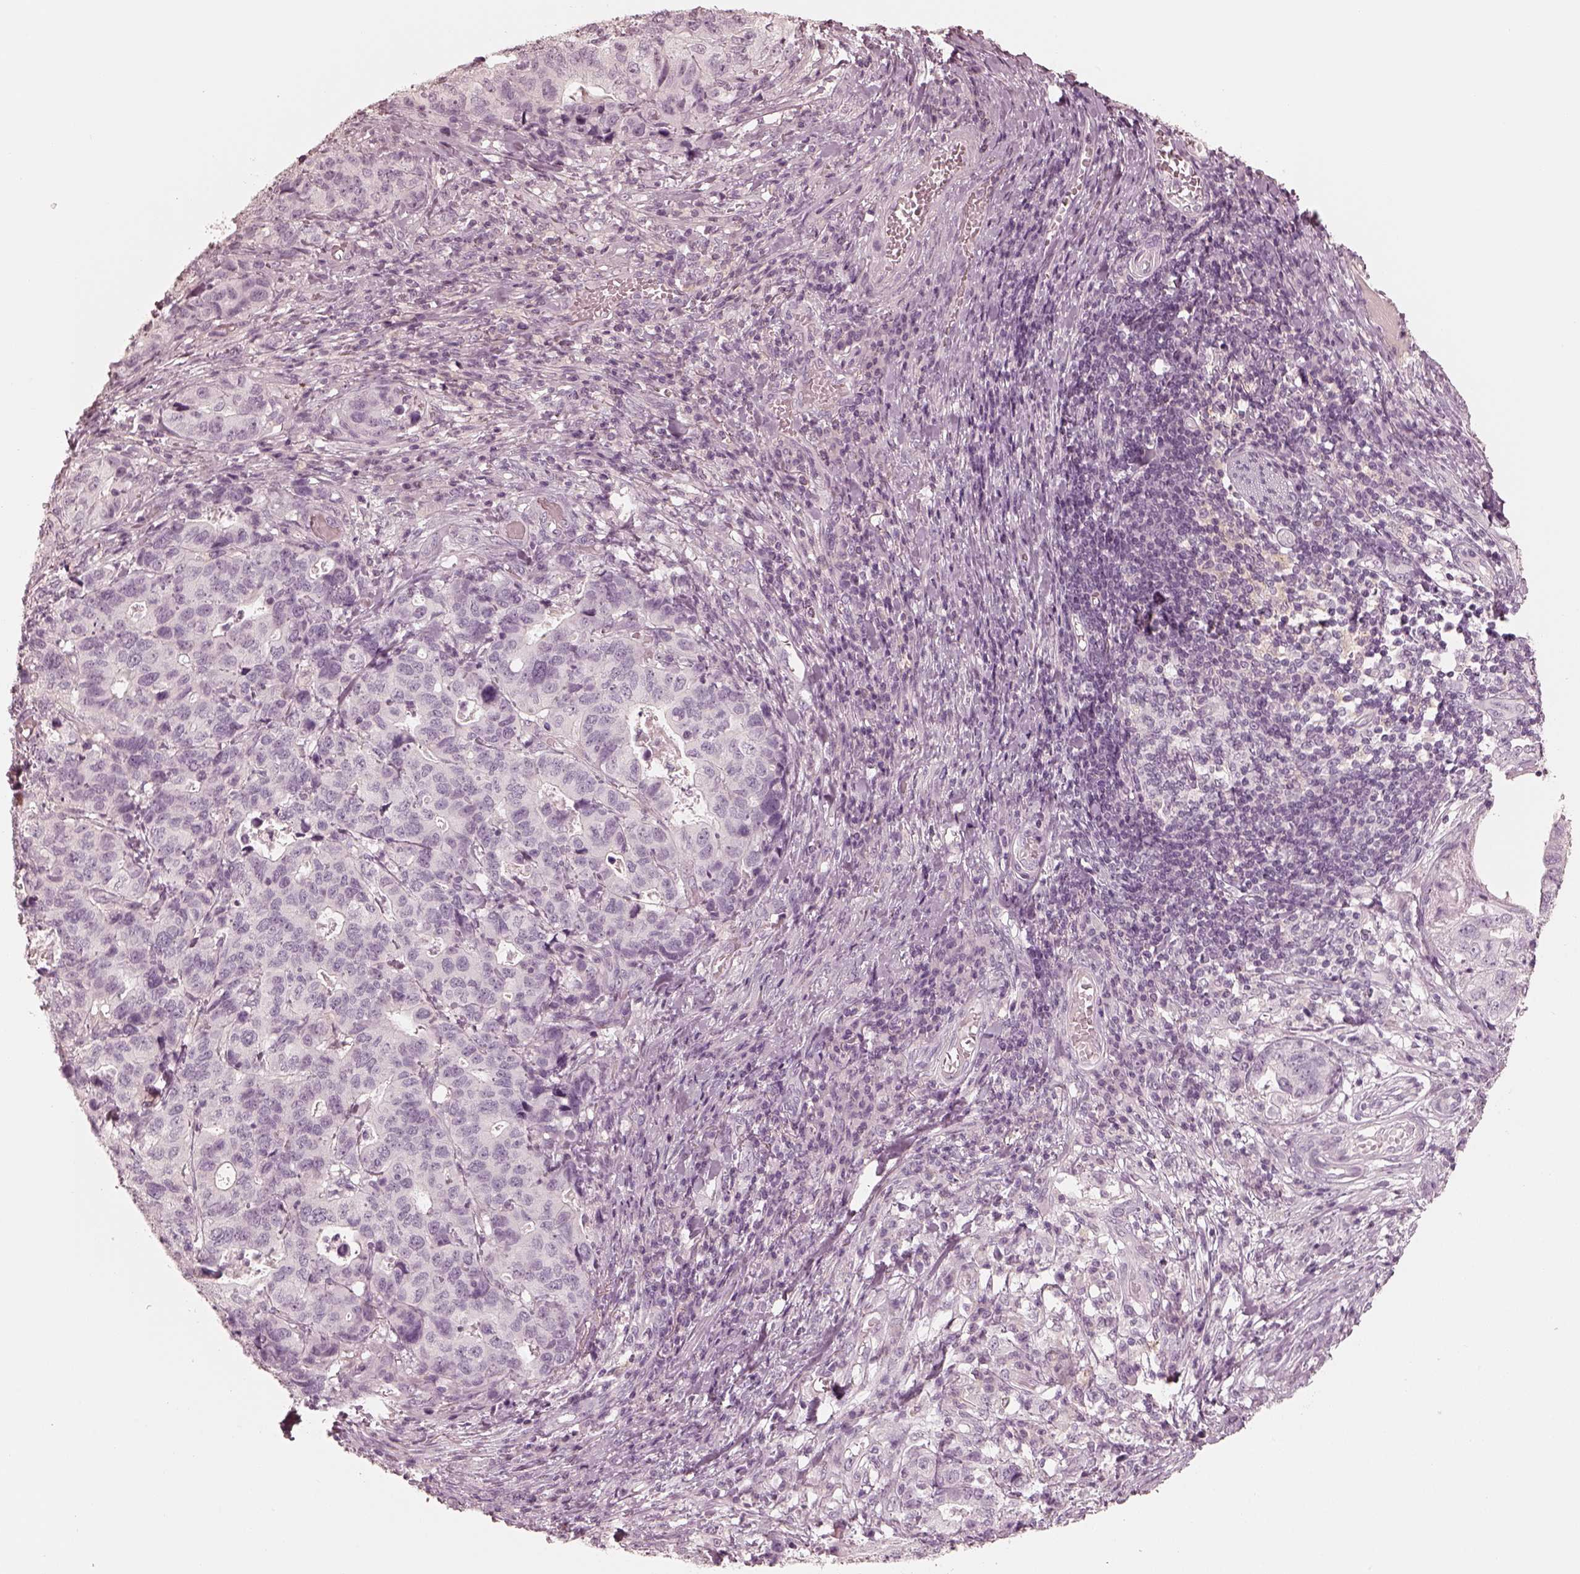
{"staining": {"intensity": "negative", "quantity": "none", "location": "none"}, "tissue": "stomach cancer", "cell_type": "Tumor cells", "image_type": "cancer", "snomed": [{"axis": "morphology", "description": "Adenocarcinoma, NOS"}, {"axis": "topography", "description": "Stomach, upper"}], "caption": "This is an immunohistochemistry (IHC) histopathology image of human stomach cancer (adenocarcinoma). There is no positivity in tumor cells.", "gene": "CALR3", "patient": {"sex": "female", "age": 67}}